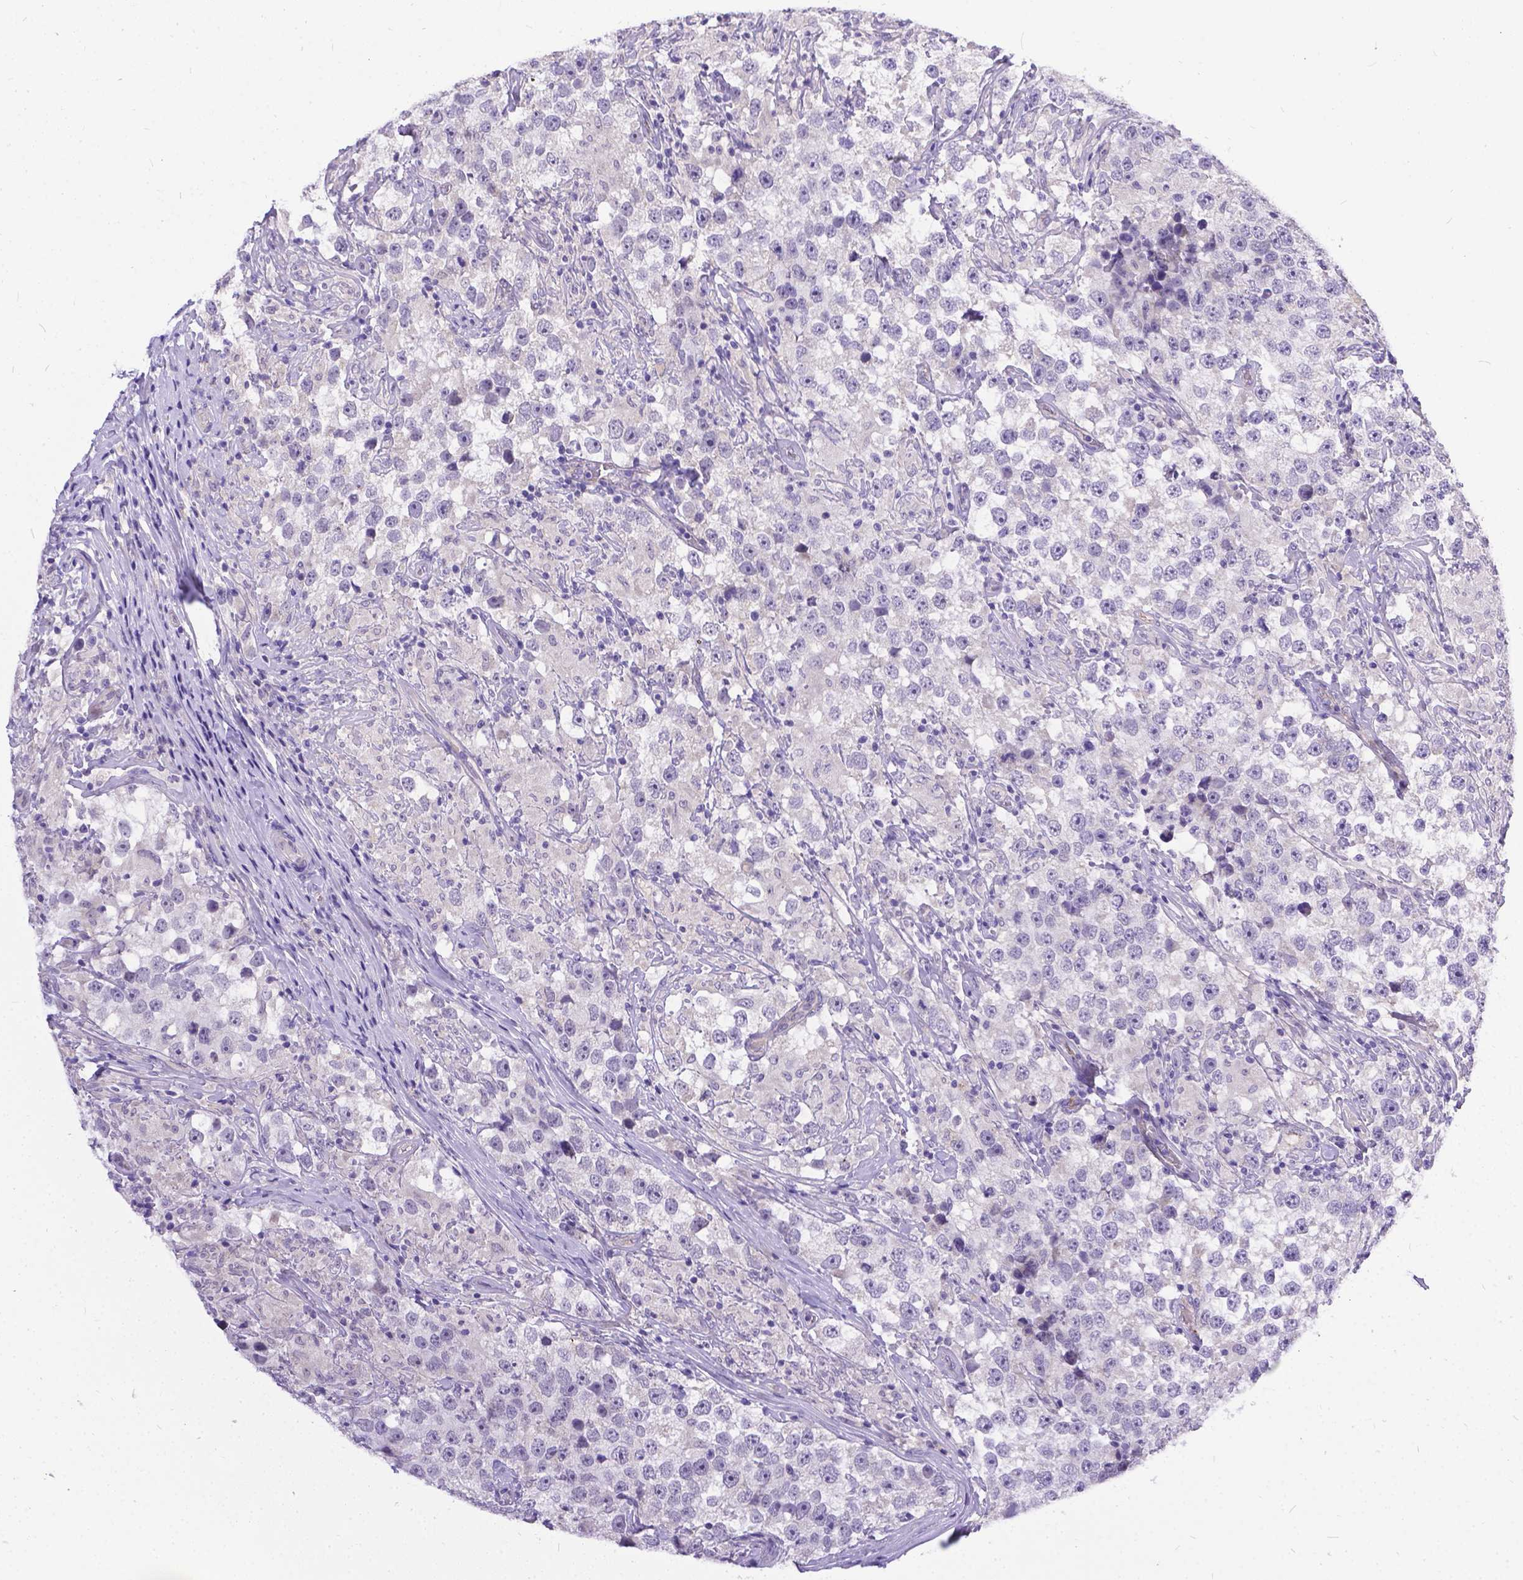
{"staining": {"intensity": "negative", "quantity": "none", "location": "none"}, "tissue": "testis cancer", "cell_type": "Tumor cells", "image_type": "cancer", "snomed": [{"axis": "morphology", "description": "Seminoma, NOS"}, {"axis": "topography", "description": "Testis"}], "caption": "Immunohistochemistry (IHC) micrograph of testis cancer (seminoma) stained for a protein (brown), which displays no positivity in tumor cells. Brightfield microscopy of IHC stained with DAB (brown) and hematoxylin (blue), captured at high magnification.", "gene": "DLEC1", "patient": {"sex": "male", "age": 46}}